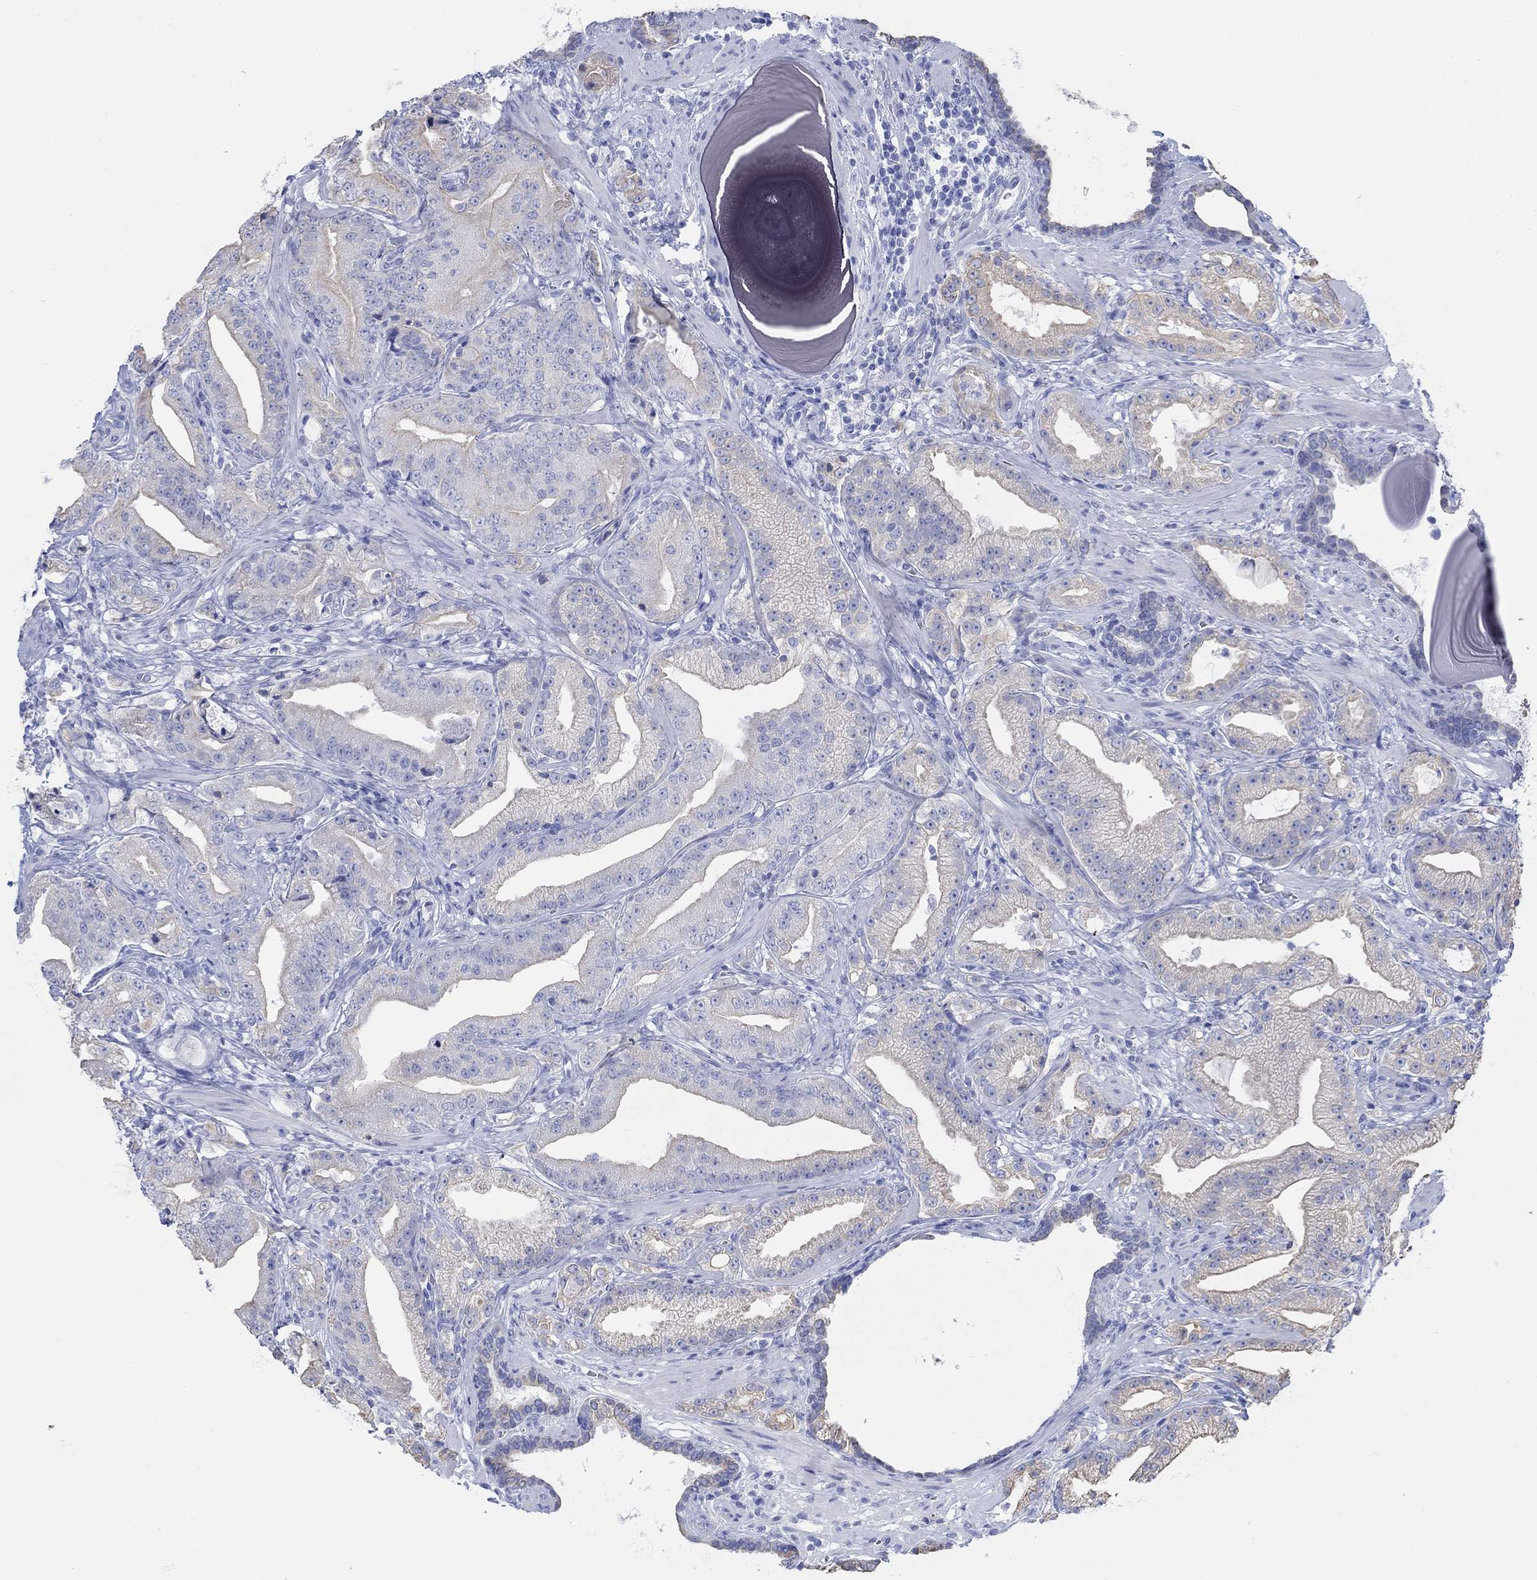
{"staining": {"intensity": "weak", "quantity": "<25%", "location": "cytoplasmic/membranous"}, "tissue": "prostate cancer", "cell_type": "Tumor cells", "image_type": "cancer", "snomed": [{"axis": "morphology", "description": "Adenocarcinoma, Low grade"}, {"axis": "topography", "description": "Prostate"}], "caption": "High magnification brightfield microscopy of prostate adenocarcinoma (low-grade) stained with DAB (brown) and counterstained with hematoxylin (blue): tumor cells show no significant staining. (DAB IHC visualized using brightfield microscopy, high magnification).", "gene": "AK8", "patient": {"sex": "male", "age": 62}}